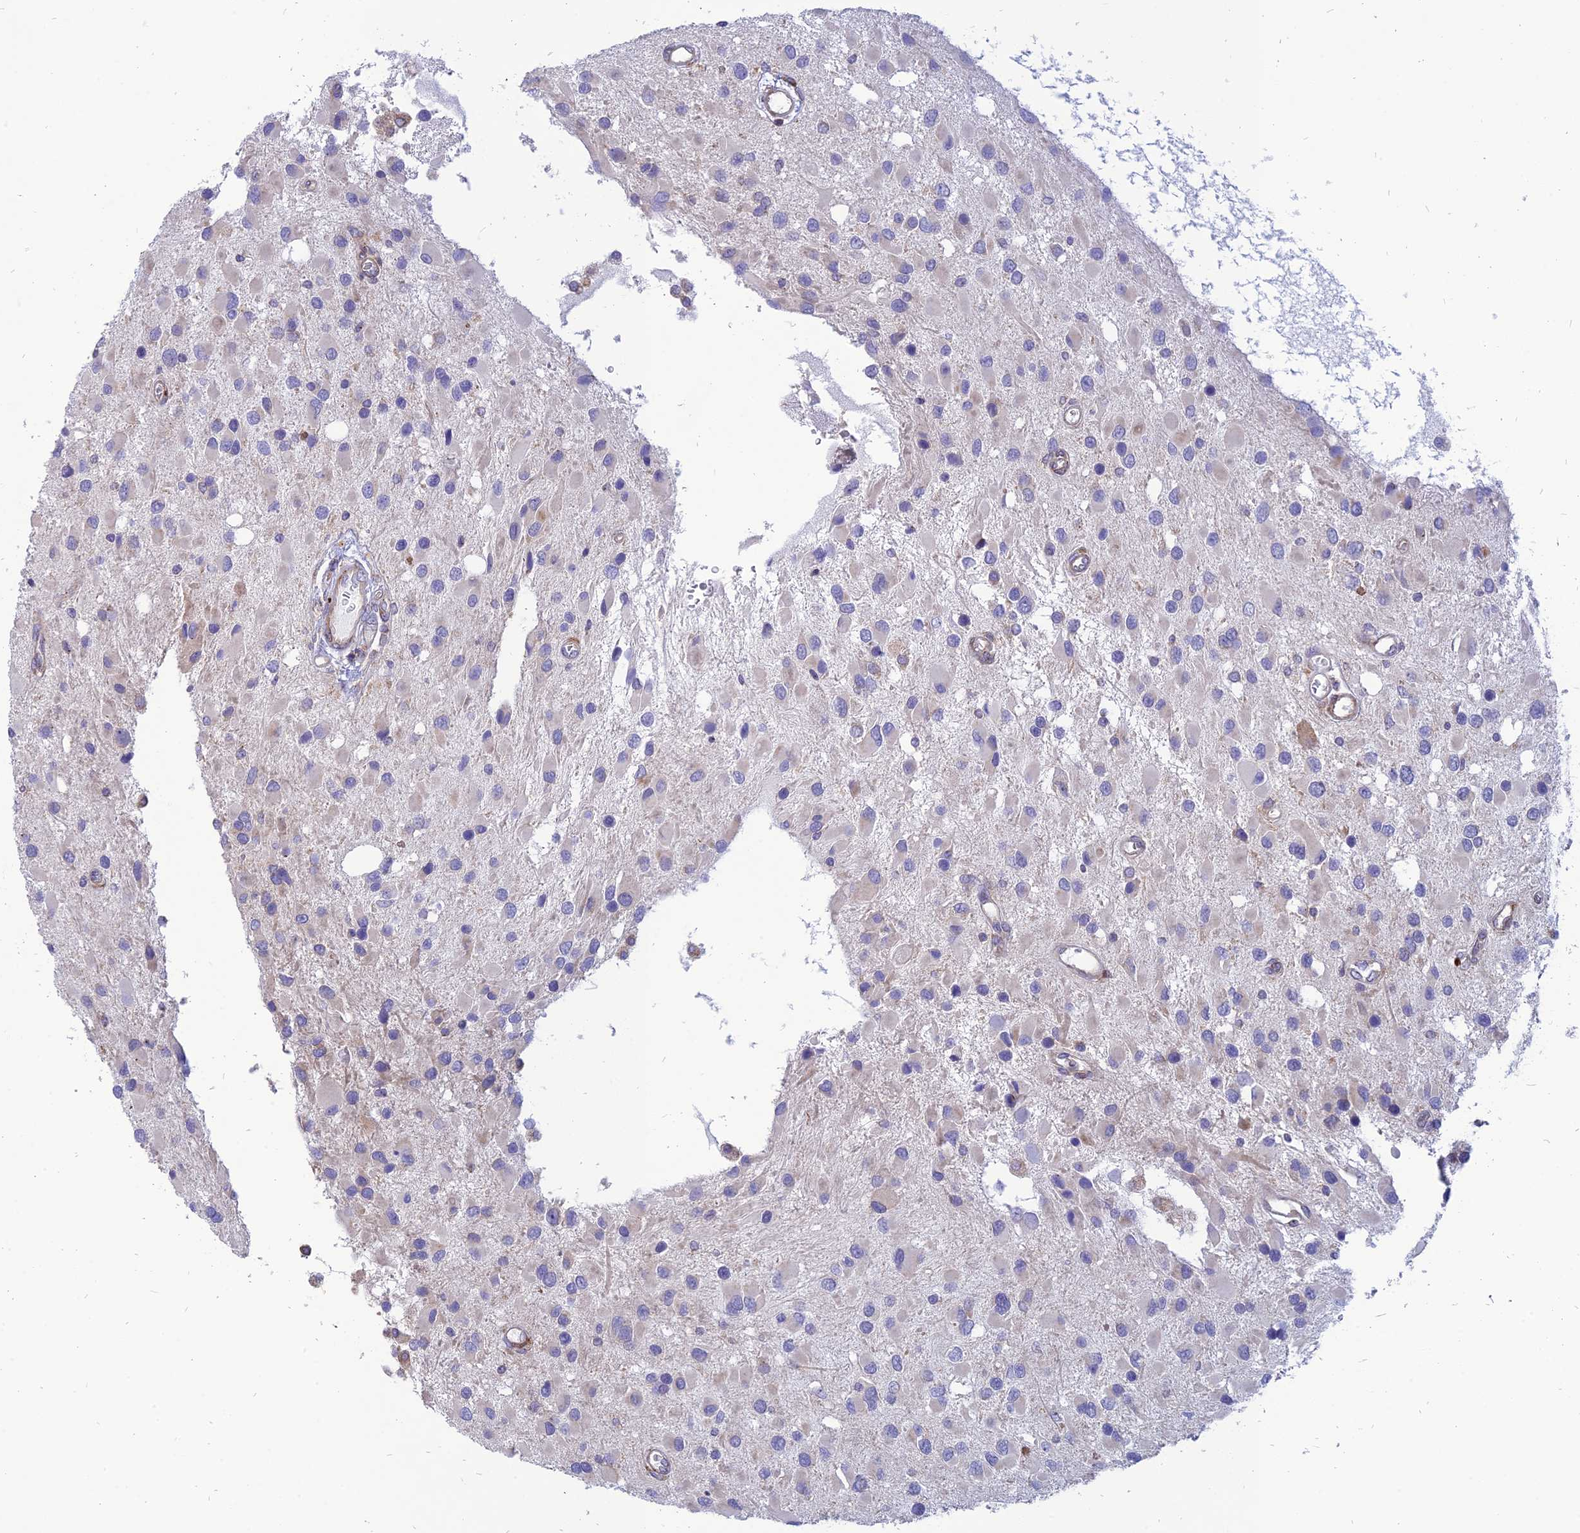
{"staining": {"intensity": "negative", "quantity": "none", "location": "none"}, "tissue": "glioma", "cell_type": "Tumor cells", "image_type": "cancer", "snomed": [{"axis": "morphology", "description": "Glioma, malignant, High grade"}, {"axis": "topography", "description": "Brain"}], "caption": "Tumor cells show no significant protein expression in malignant glioma (high-grade).", "gene": "PHKA2", "patient": {"sex": "male", "age": 53}}